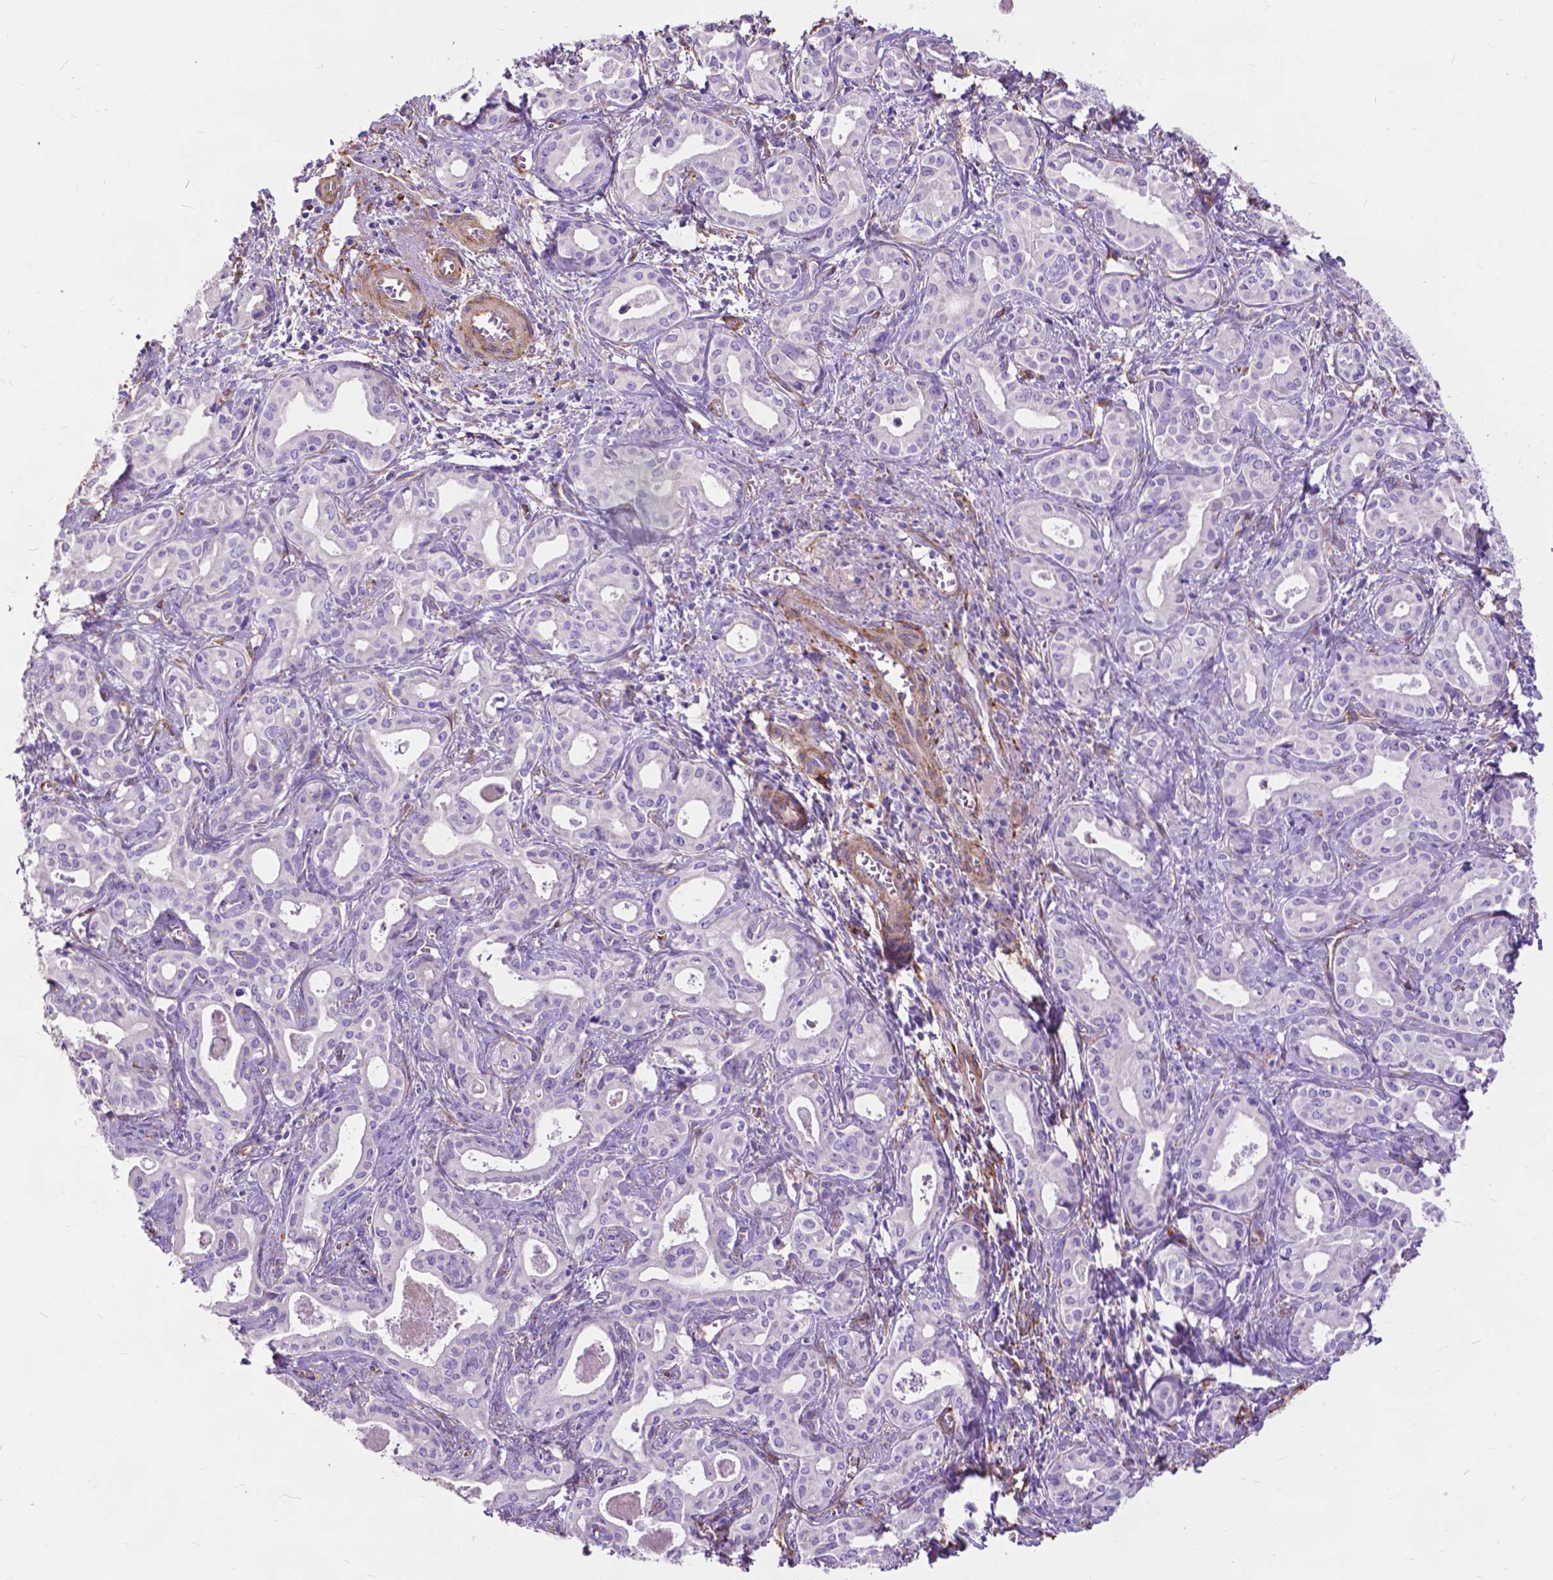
{"staining": {"intensity": "negative", "quantity": "none", "location": "none"}, "tissue": "liver cancer", "cell_type": "Tumor cells", "image_type": "cancer", "snomed": [{"axis": "morphology", "description": "Cholangiocarcinoma"}, {"axis": "topography", "description": "Liver"}], "caption": "The histopathology image reveals no significant positivity in tumor cells of liver cholangiocarcinoma.", "gene": "PCDHA12", "patient": {"sex": "female", "age": 65}}